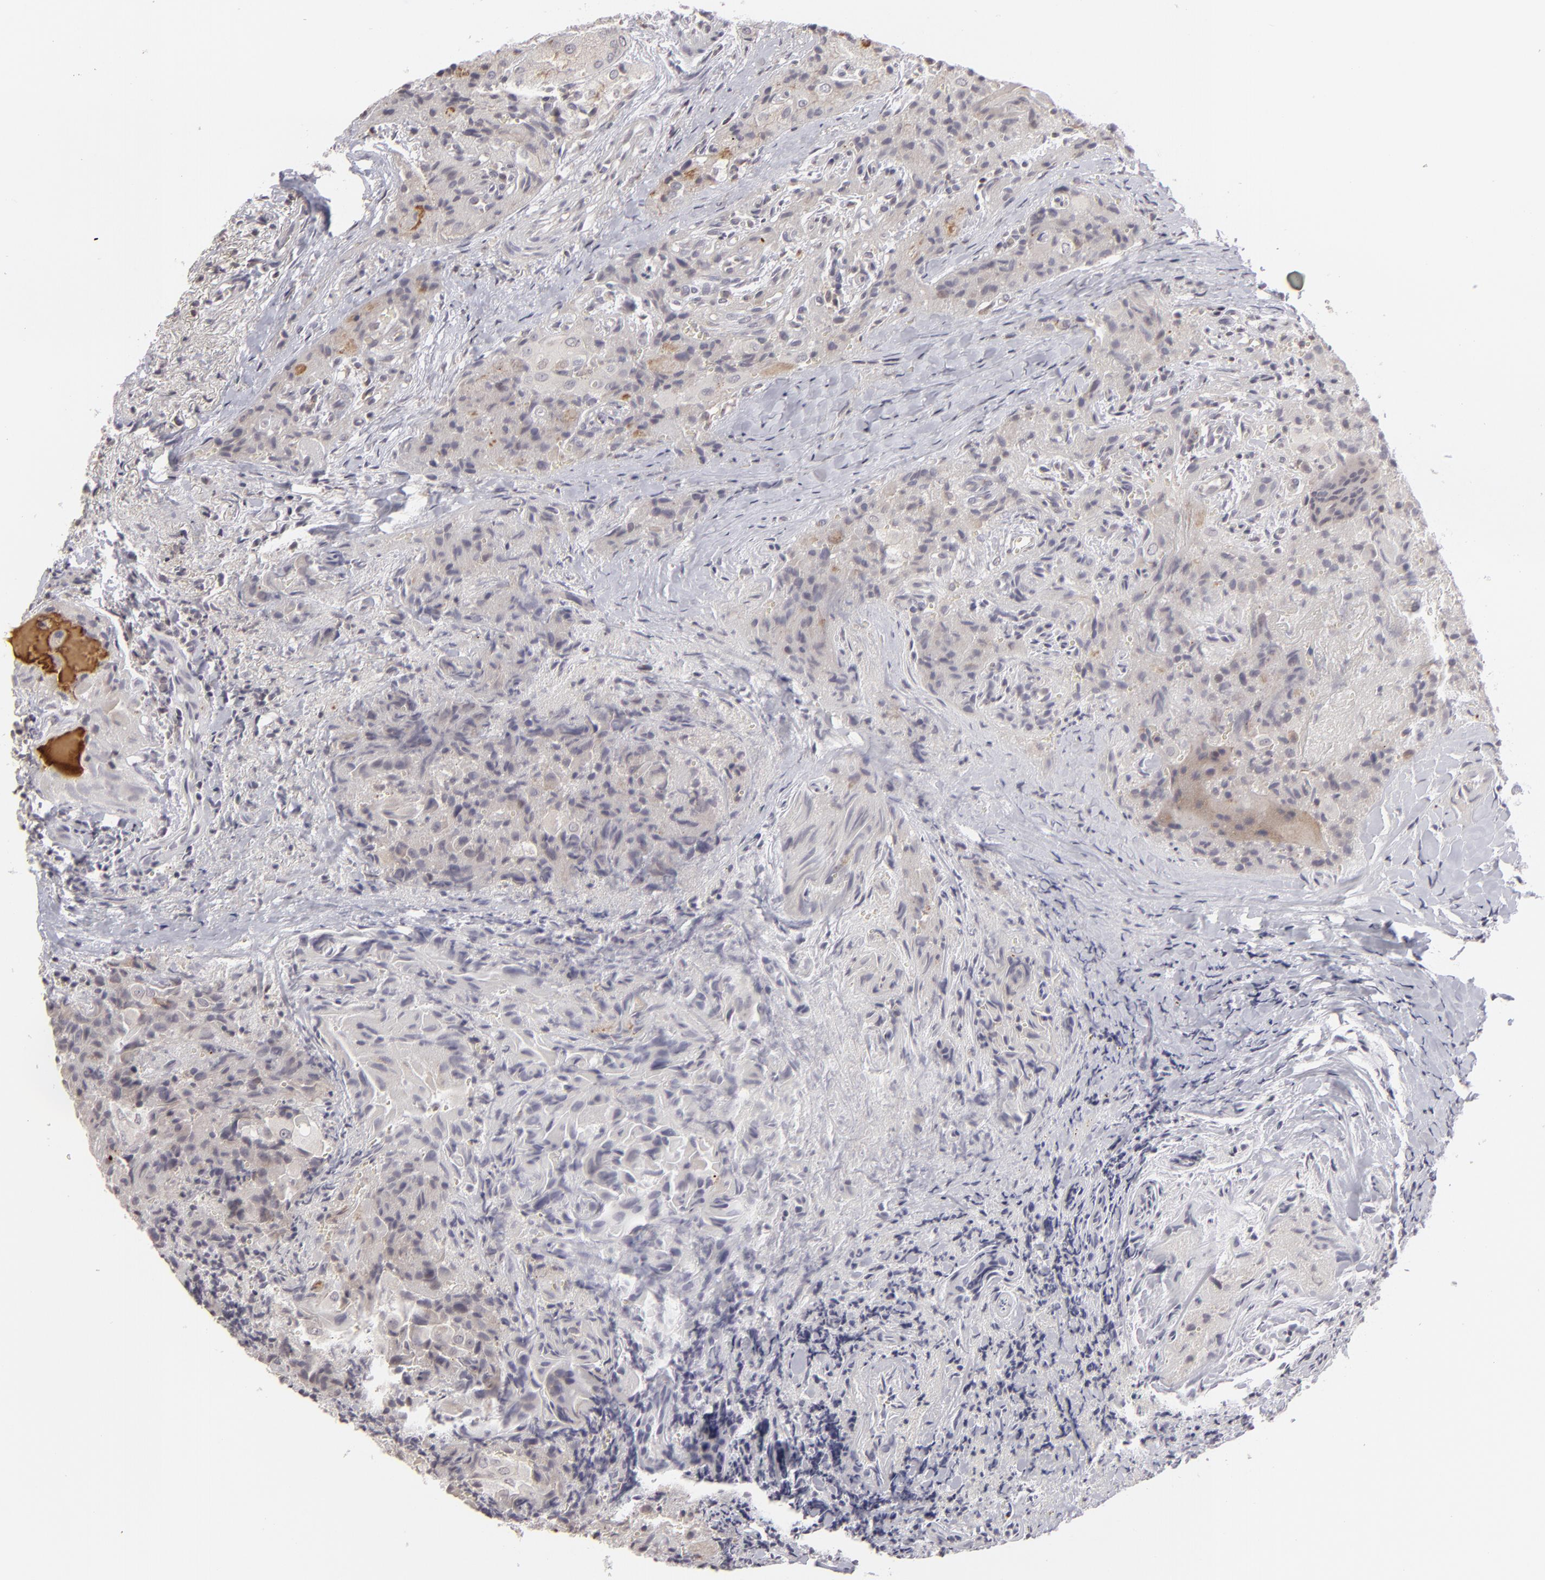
{"staining": {"intensity": "negative", "quantity": "none", "location": "none"}, "tissue": "thyroid cancer", "cell_type": "Tumor cells", "image_type": "cancer", "snomed": [{"axis": "morphology", "description": "Papillary adenocarcinoma, NOS"}, {"axis": "topography", "description": "Thyroid gland"}], "caption": "Tumor cells show no significant protein positivity in thyroid papillary adenocarcinoma. (DAB (3,3'-diaminobenzidine) immunohistochemistry visualized using brightfield microscopy, high magnification).", "gene": "CLDN2", "patient": {"sex": "female", "age": 71}}